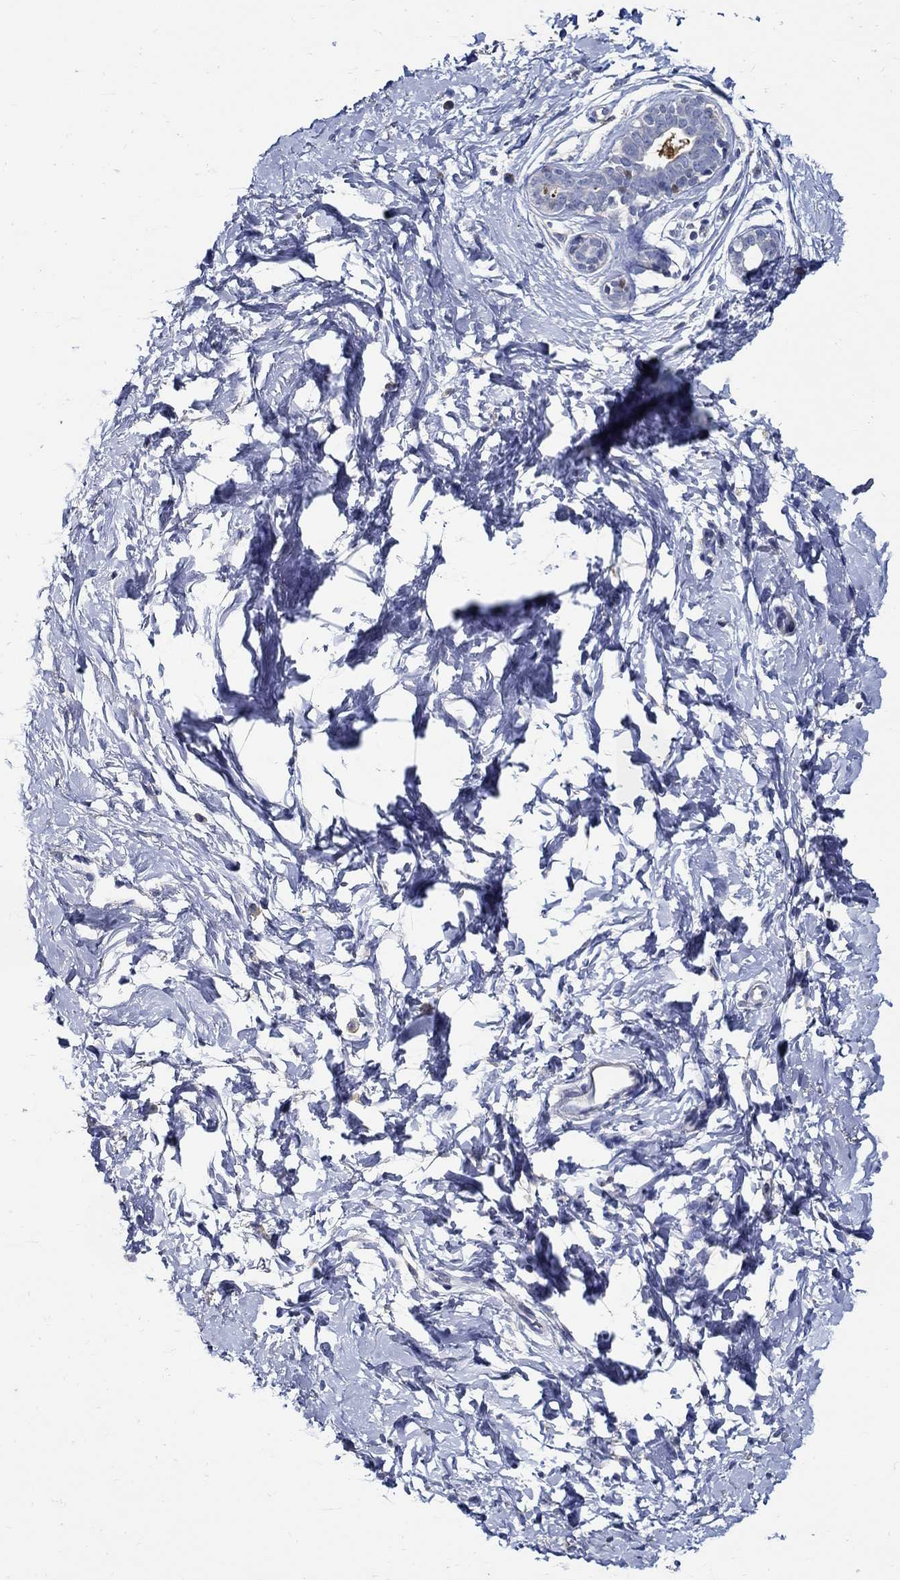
{"staining": {"intensity": "negative", "quantity": "none", "location": "none"}, "tissue": "breast", "cell_type": "Adipocytes", "image_type": "normal", "snomed": [{"axis": "morphology", "description": "Normal tissue, NOS"}, {"axis": "topography", "description": "Breast"}], "caption": "This is a photomicrograph of immunohistochemistry staining of normal breast, which shows no positivity in adipocytes.", "gene": "PRX", "patient": {"sex": "female", "age": 37}}